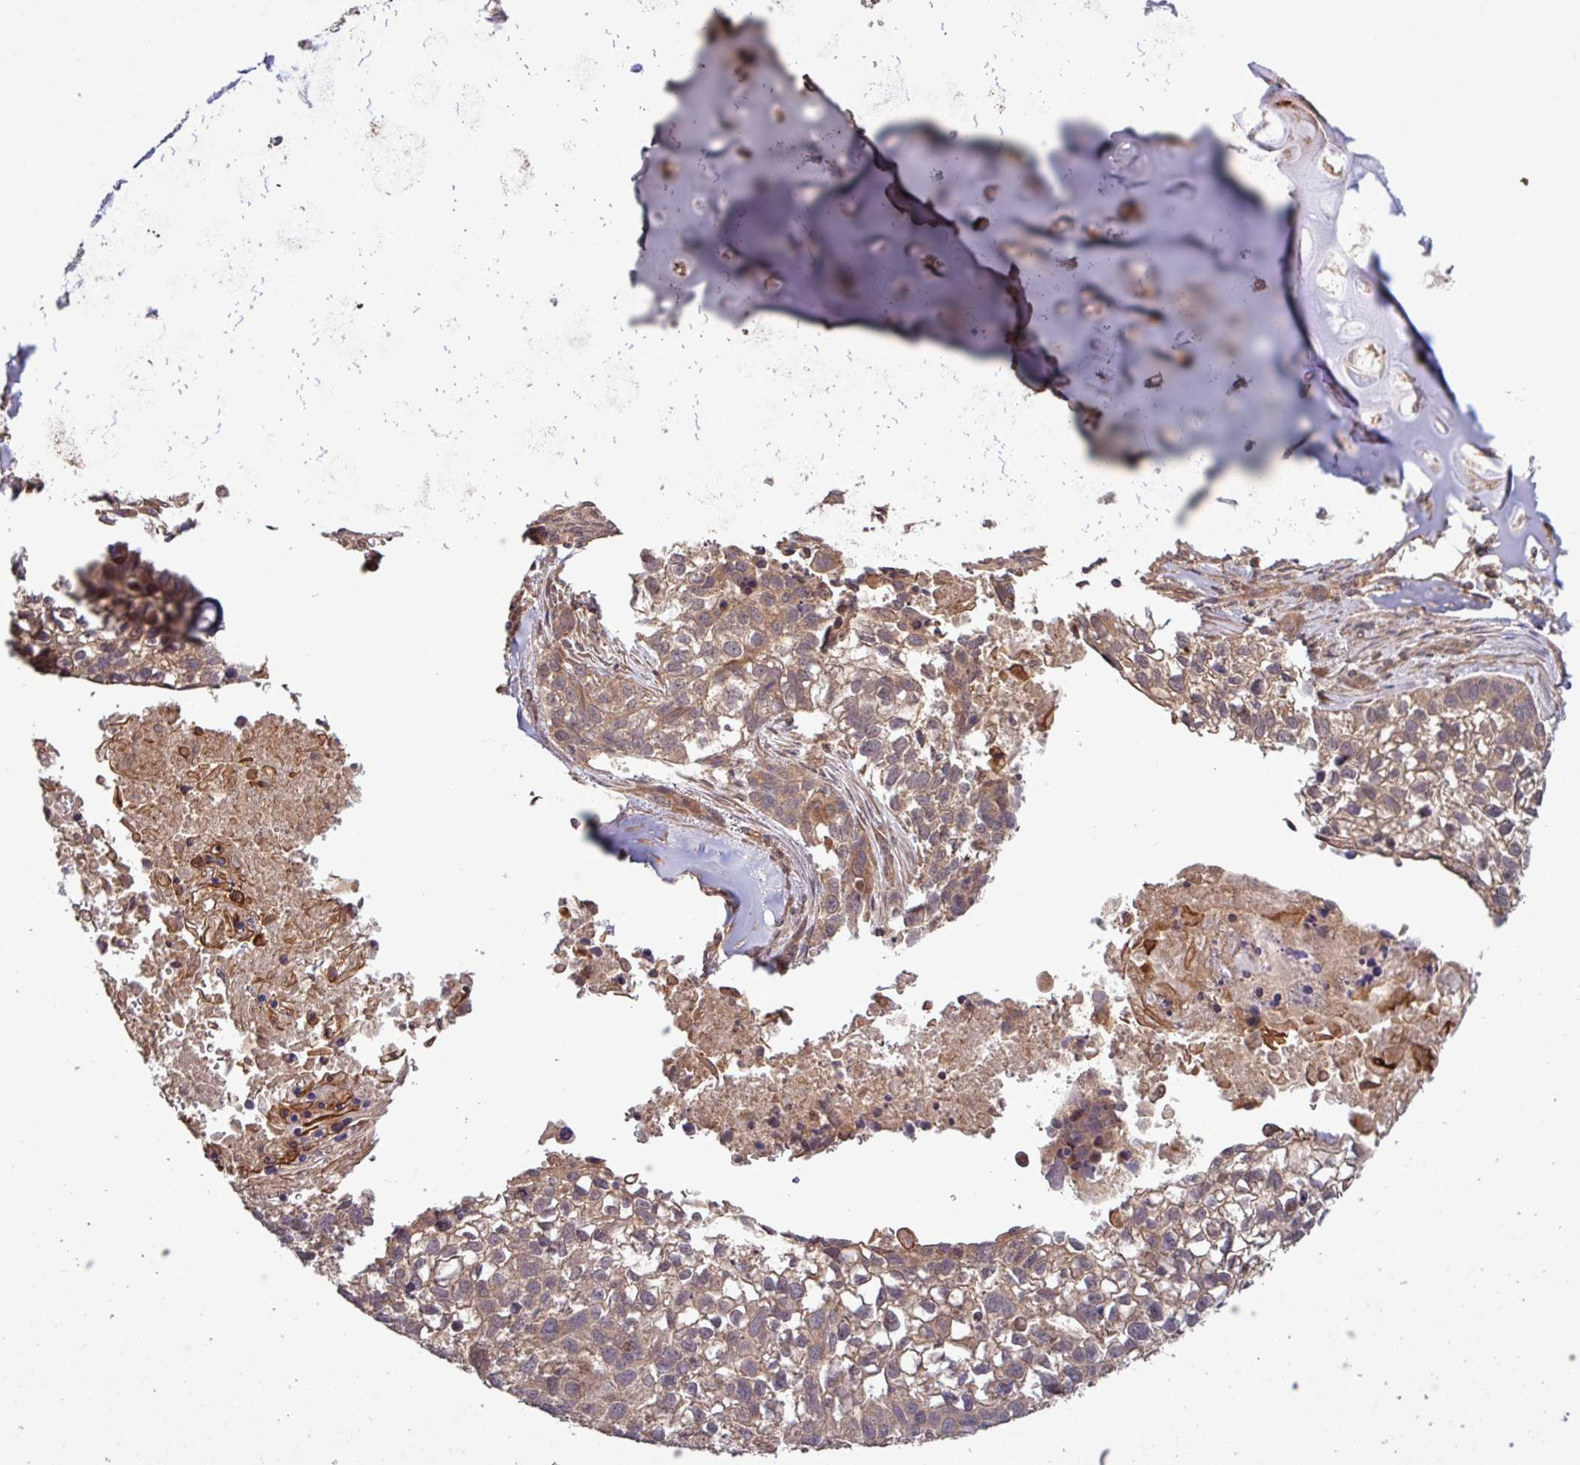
{"staining": {"intensity": "weak", "quantity": ">75%", "location": "cytoplasmic/membranous"}, "tissue": "lung cancer", "cell_type": "Tumor cells", "image_type": "cancer", "snomed": [{"axis": "morphology", "description": "Squamous cell carcinoma, NOS"}, {"axis": "topography", "description": "Lung"}], "caption": "Lung cancer (squamous cell carcinoma) tissue reveals weak cytoplasmic/membranous staining in about >75% of tumor cells", "gene": "TRABD2A", "patient": {"sex": "male", "age": 74}}